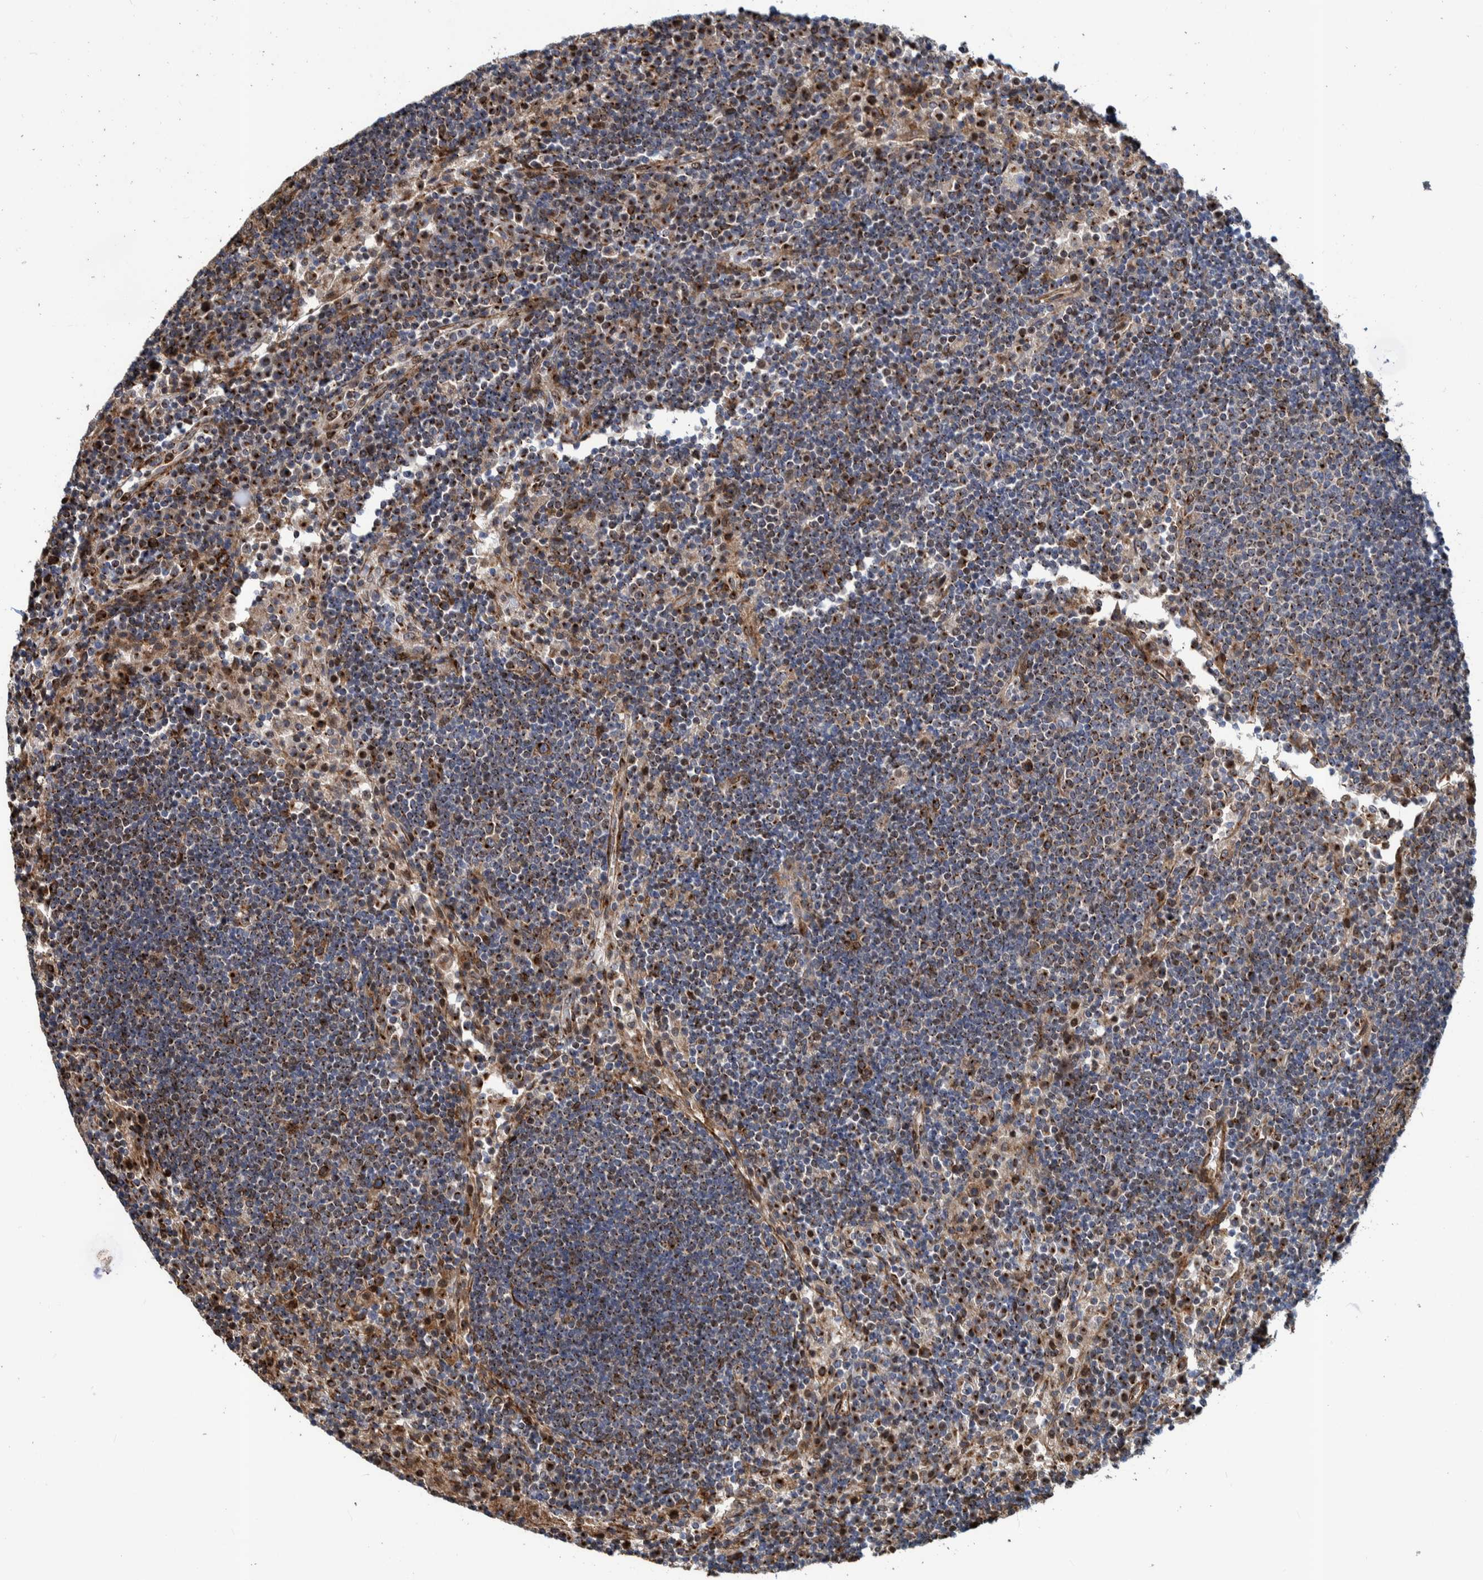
{"staining": {"intensity": "strong", "quantity": ">75%", "location": "cytoplasmic/membranous"}, "tissue": "lymph node", "cell_type": "Germinal center cells", "image_type": "normal", "snomed": [{"axis": "morphology", "description": "Normal tissue, NOS"}, {"axis": "topography", "description": "Lymph node"}], "caption": "IHC (DAB) staining of unremarkable lymph node exhibits strong cytoplasmic/membranous protein expression in approximately >75% of germinal center cells.", "gene": "CCDC57", "patient": {"sex": "female", "age": 53}}